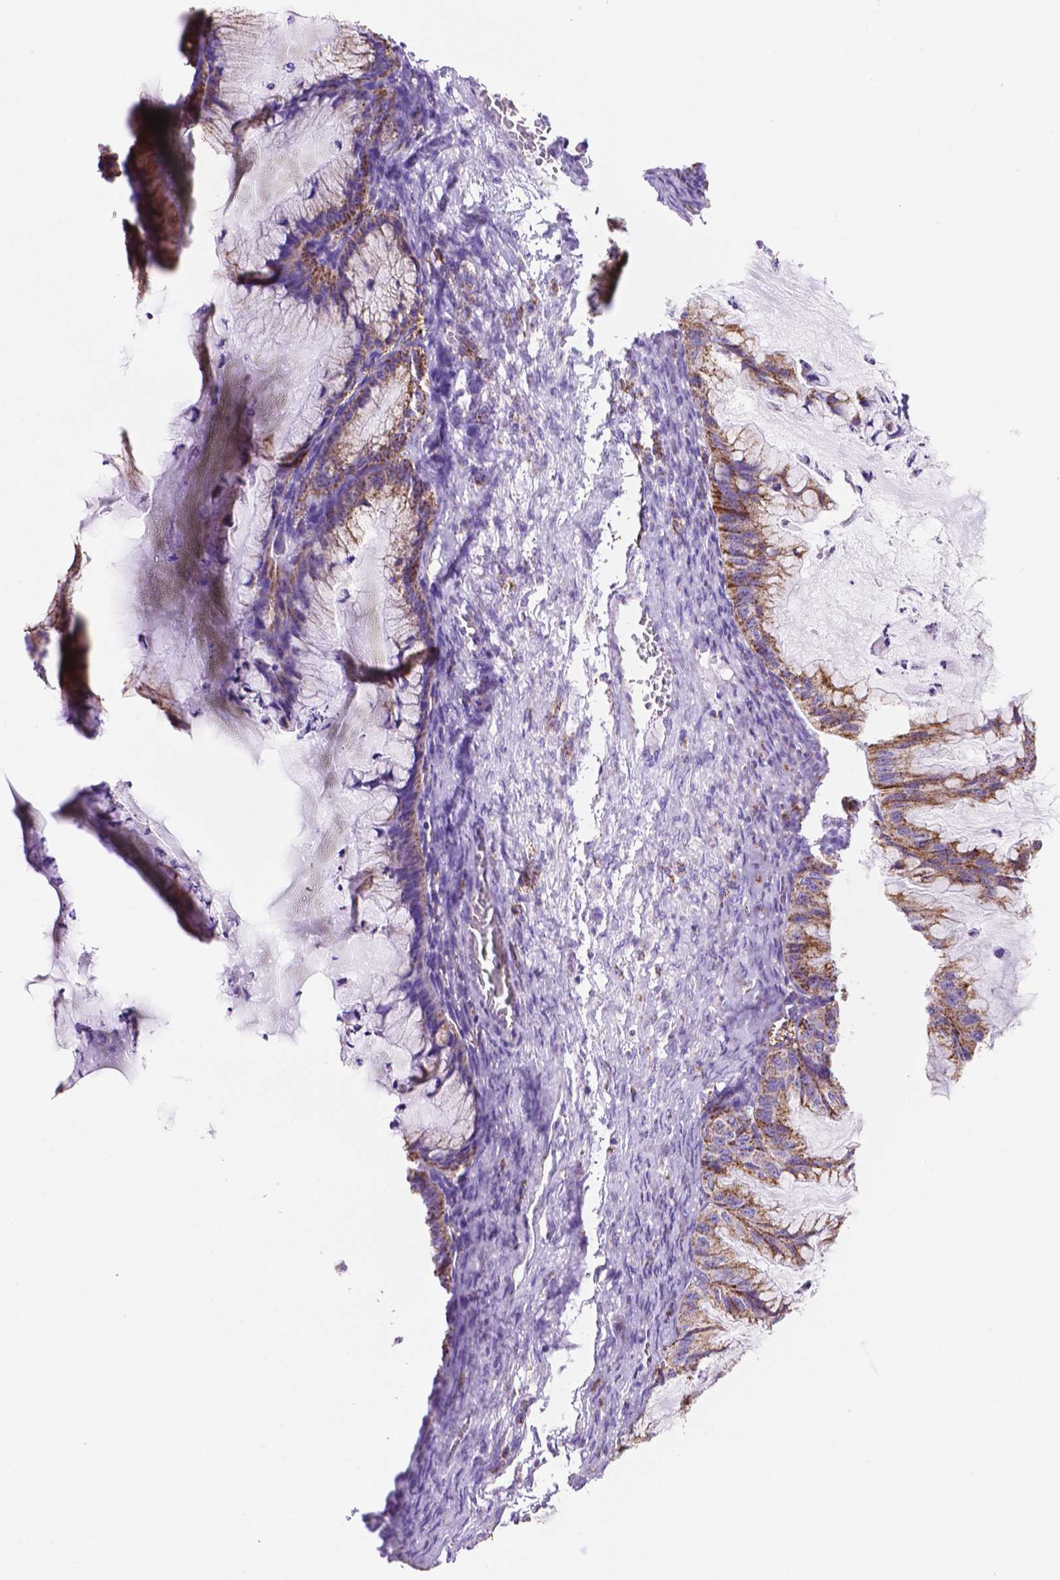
{"staining": {"intensity": "moderate", "quantity": "25%-75%", "location": "cytoplasmic/membranous"}, "tissue": "ovarian cancer", "cell_type": "Tumor cells", "image_type": "cancer", "snomed": [{"axis": "morphology", "description": "Cystadenocarcinoma, mucinous, NOS"}, {"axis": "topography", "description": "Ovary"}], "caption": "This is an image of immunohistochemistry staining of ovarian cancer, which shows moderate staining in the cytoplasmic/membranous of tumor cells.", "gene": "GDPD5", "patient": {"sex": "female", "age": 72}}